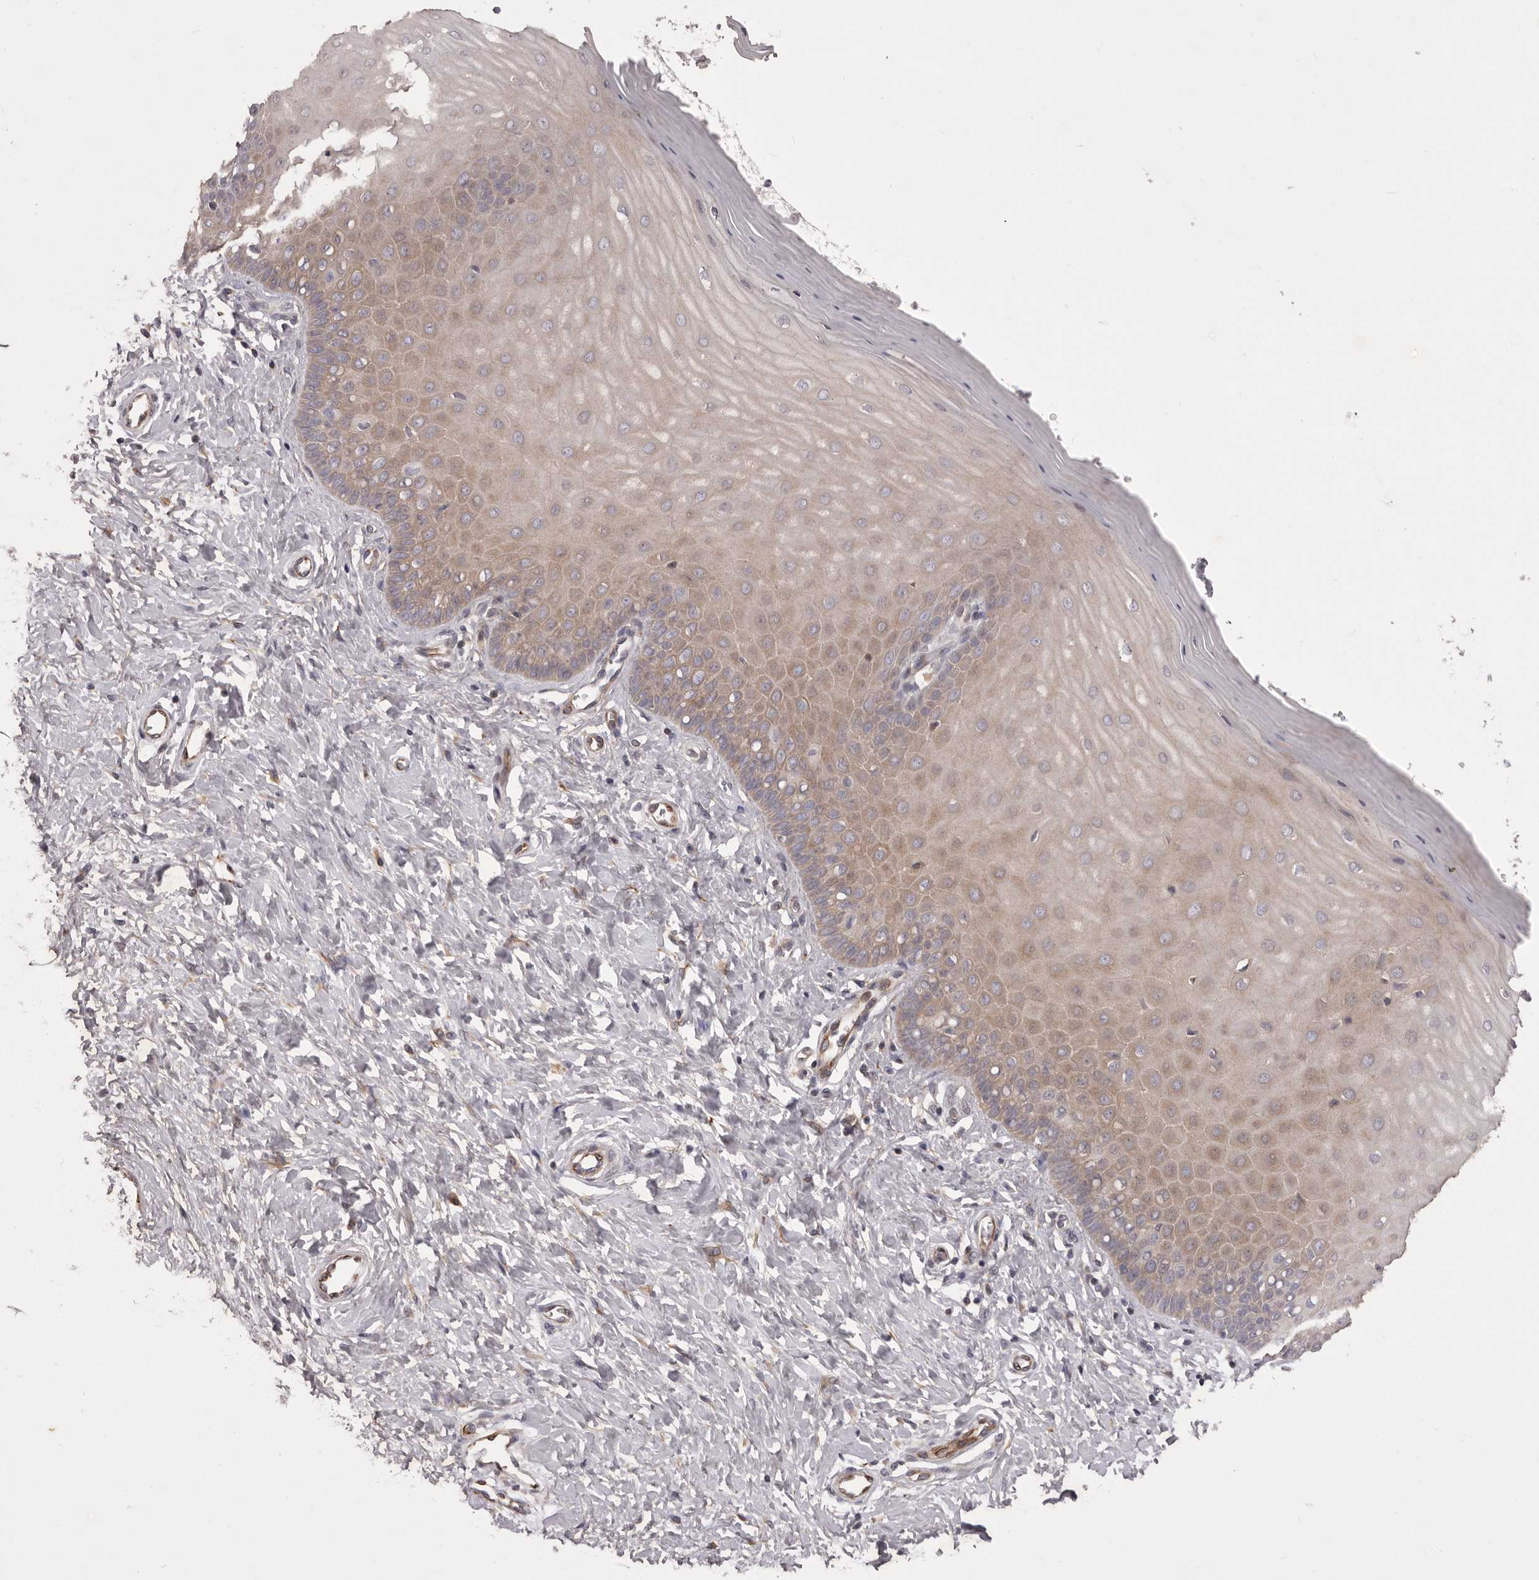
{"staining": {"intensity": "negative", "quantity": "none", "location": "none"}, "tissue": "cervix", "cell_type": "Glandular cells", "image_type": "normal", "snomed": [{"axis": "morphology", "description": "Normal tissue, NOS"}, {"axis": "topography", "description": "Cervix"}], "caption": "This is an immunohistochemistry (IHC) histopathology image of benign human cervix. There is no positivity in glandular cells.", "gene": "PNRC1", "patient": {"sex": "female", "age": 55}}